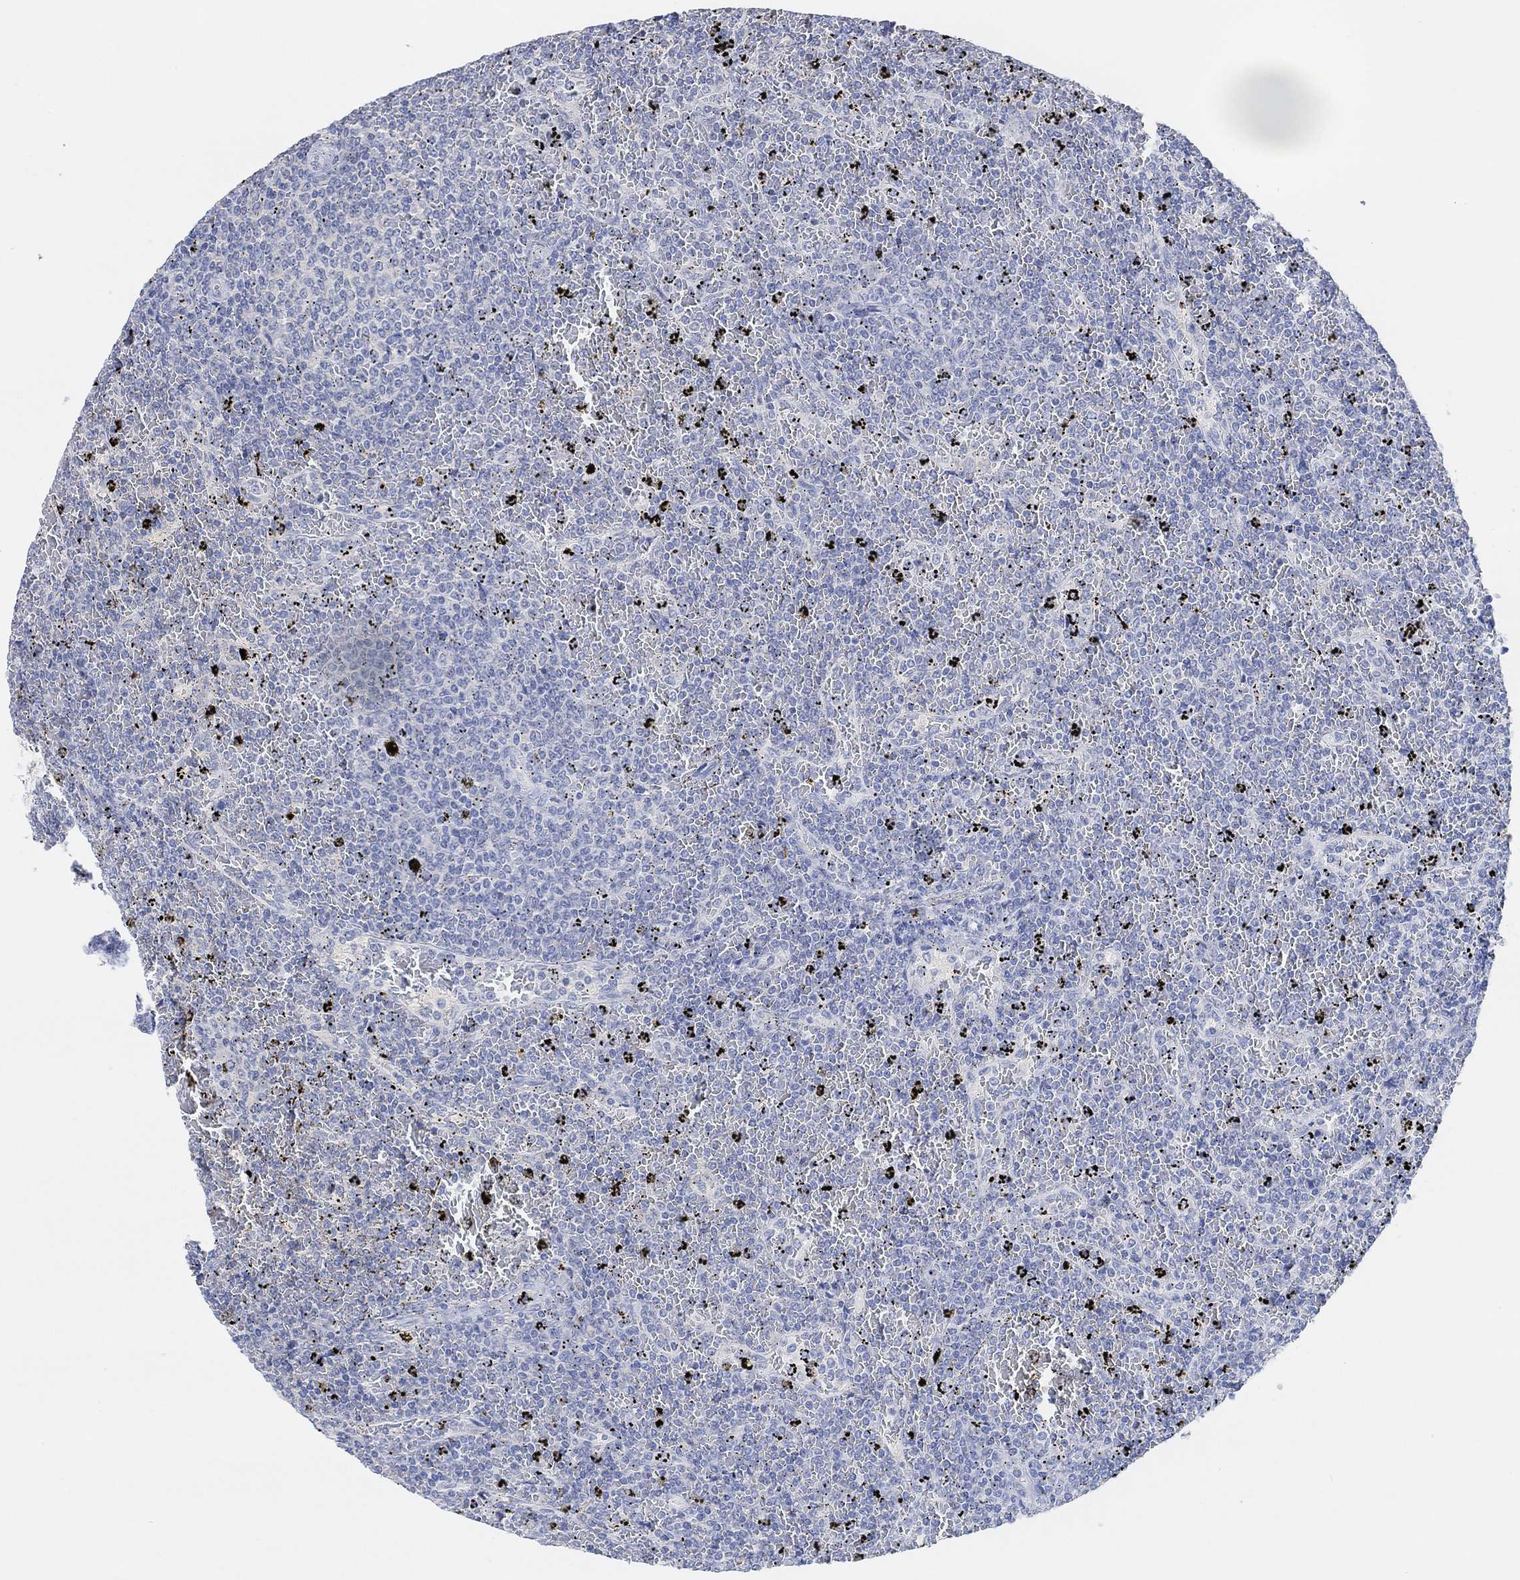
{"staining": {"intensity": "negative", "quantity": "none", "location": "none"}, "tissue": "lymphoma", "cell_type": "Tumor cells", "image_type": "cancer", "snomed": [{"axis": "morphology", "description": "Malignant lymphoma, non-Hodgkin's type, Low grade"}, {"axis": "topography", "description": "Spleen"}], "caption": "IHC image of lymphoma stained for a protein (brown), which shows no staining in tumor cells.", "gene": "MUC1", "patient": {"sex": "female", "age": 77}}